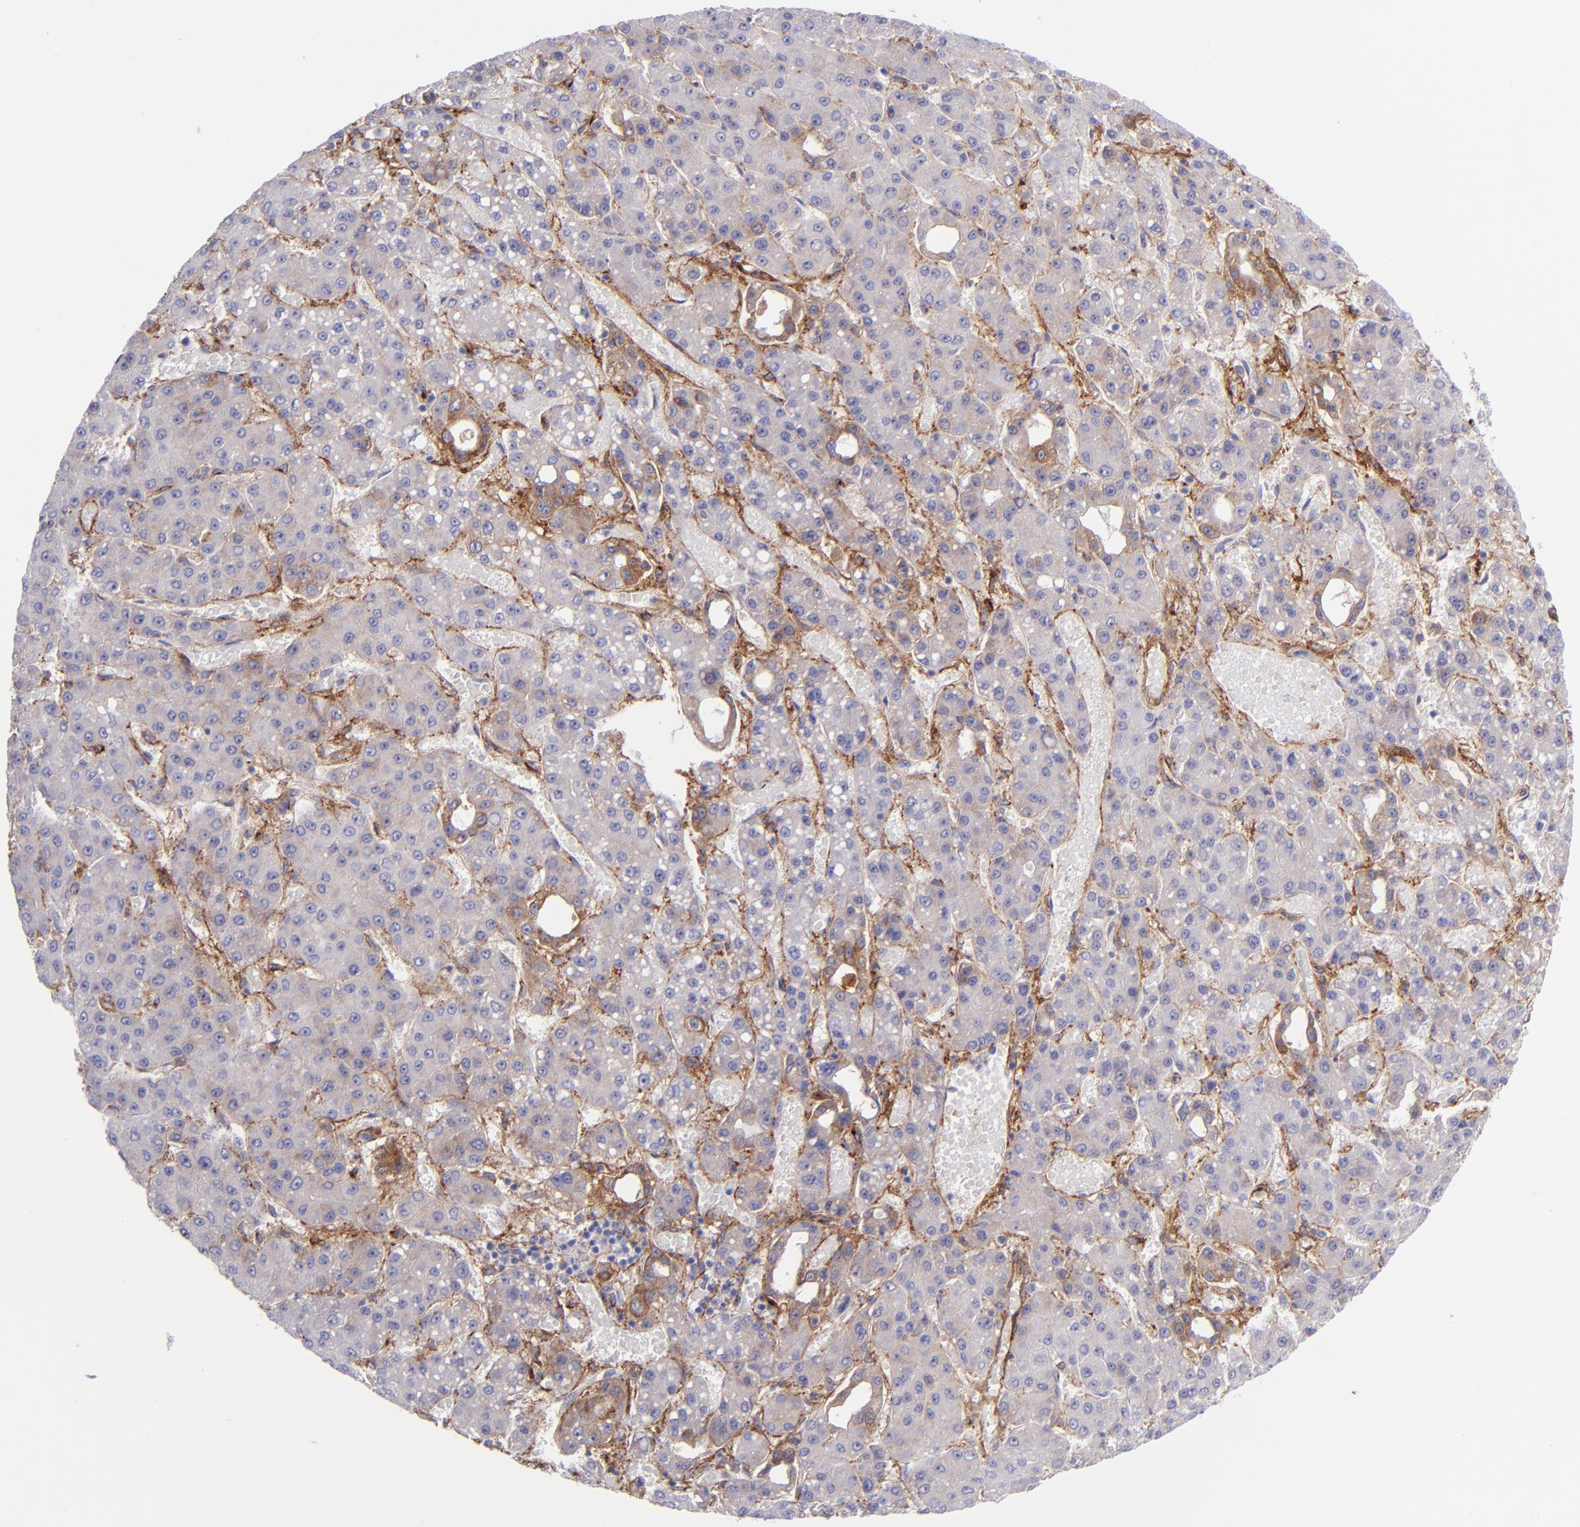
{"staining": {"intensity": "weak", "quantity": "25%-75%", "location": "cytoplasmic/membranous"}, "tissue": "liver cancer", "cell_type": "Tumor cells", "image_type": "cancer", "snomed": [{"axis": "morphology", "description": "Carcinoma, Hepatocellular, NOS"}, {"axis": "topography", "description": "Liver"}], "caption": "A low amount of weak cytoplasmic/membranous staining is seen in approximately 25%-75% of tumor cells in liver cancer tissue. (Stains: DAB (3,3'-diaminobenzidine) in brown, nuclei in blue, Microscopy: brightfield microscopy at high magnification).", "gene": "ITGAV", "patient": {"sex": "male", "age": 69}}